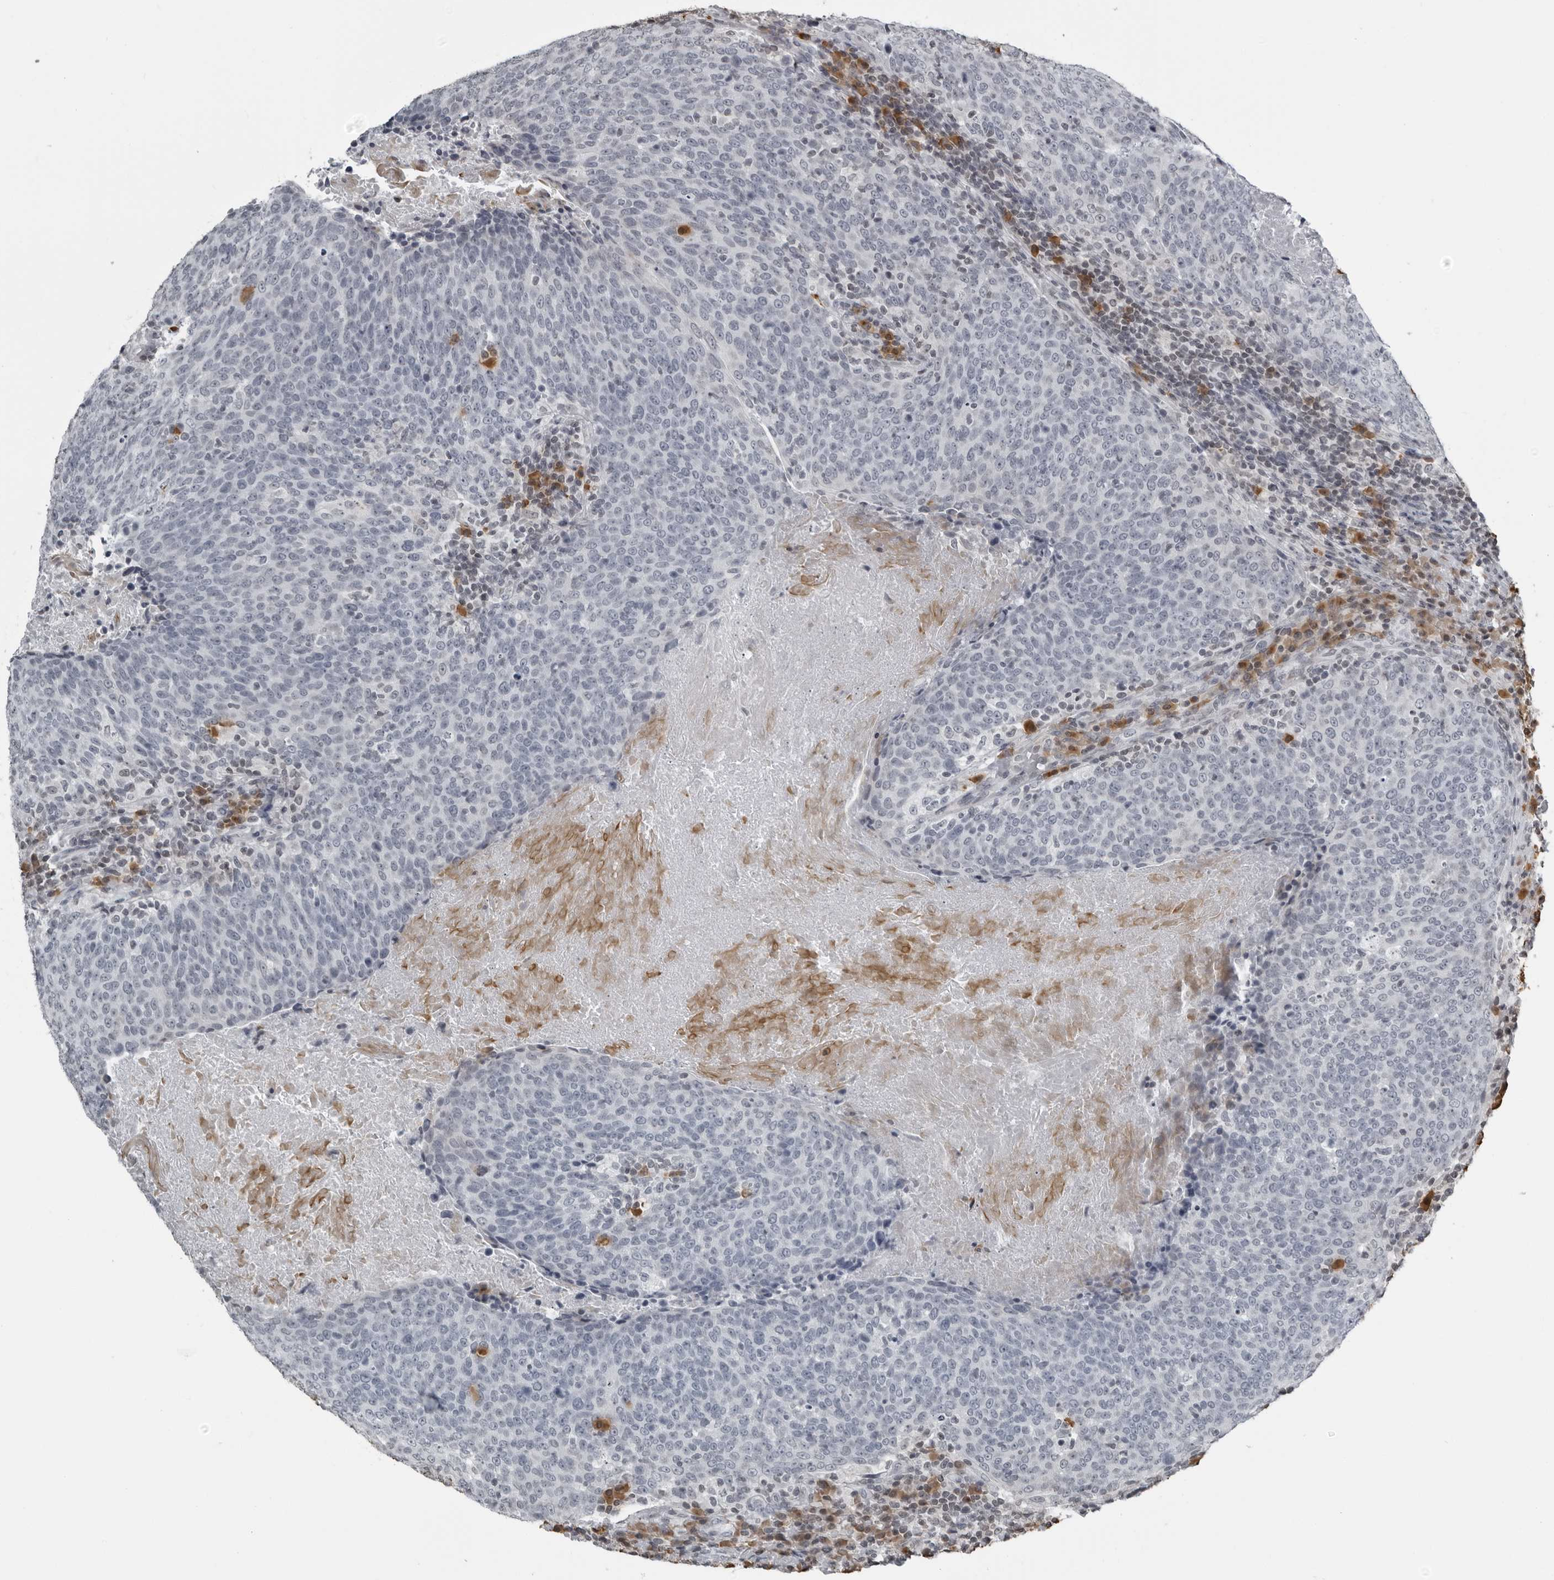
{"staining": {"intensity": "negative", "quantity": "none", "location": "none"}, "tissue": "head and neck cancer", "cell_type": "Tumor cells", "image_type": "cancer", "snomed": [{"axis": "morphology", "description": "Squamous cell carcinoma, NOS"}, {"axis": "morphology", "description": "Squamous cell carcinoma, metastatic, NOS"}, {"axis": "topography", "description": "Lymph node"}, {"axis": "topography", "description": "Head-Neck"}], "caption": "A high-resolution image shows immunohistochemistry (IHC) staining of head and neck cancer, which shows no significant positivity in tumor cells.", "gene": "RTCA", "patient": {"sex": "male", "age": 62}}